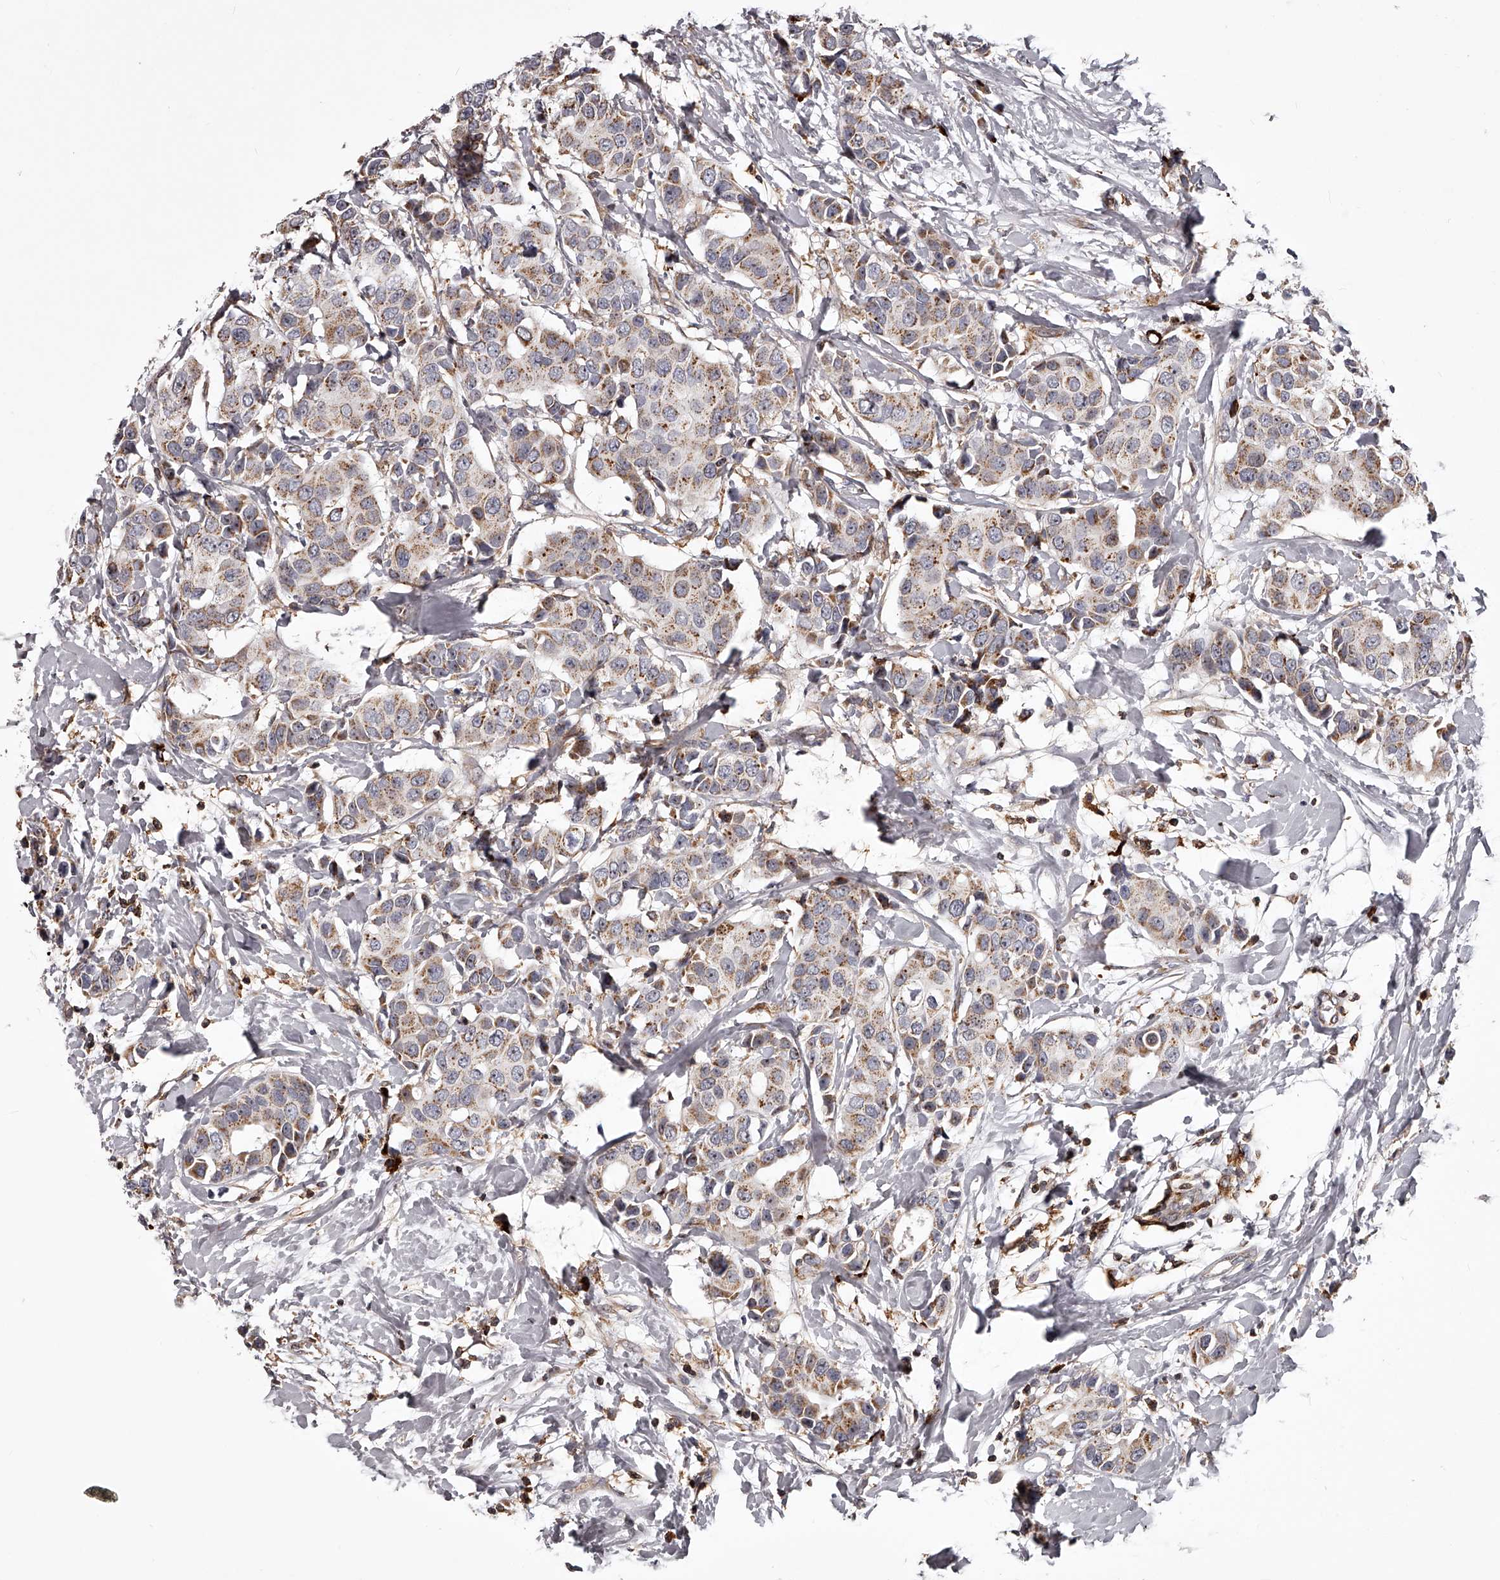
{"staining": {"intensity": "moderate", "quantity": ">75%", "location": "cytoplasmic/membranous"}, "tissue": "breast cancer", "cell_type": "Tumor cells", "image_type": "cancer", "snomed": [{"axis": "morphology", "description": "Normal tissue, NOS"}, {"axis": "morphology", "description": "Duct carcinoma"}, {"axis": "topography", "description": "Breast"}], "caption": "The immunohistochemical stain highlights moderate cytoplasmic/membranous expression in tumor cells of breast infiltrating ductal carcinoma tissue. Nuclei are stained in blue.", "gene": "RRP36", "patient": {"sex": "female", "age": 39}}